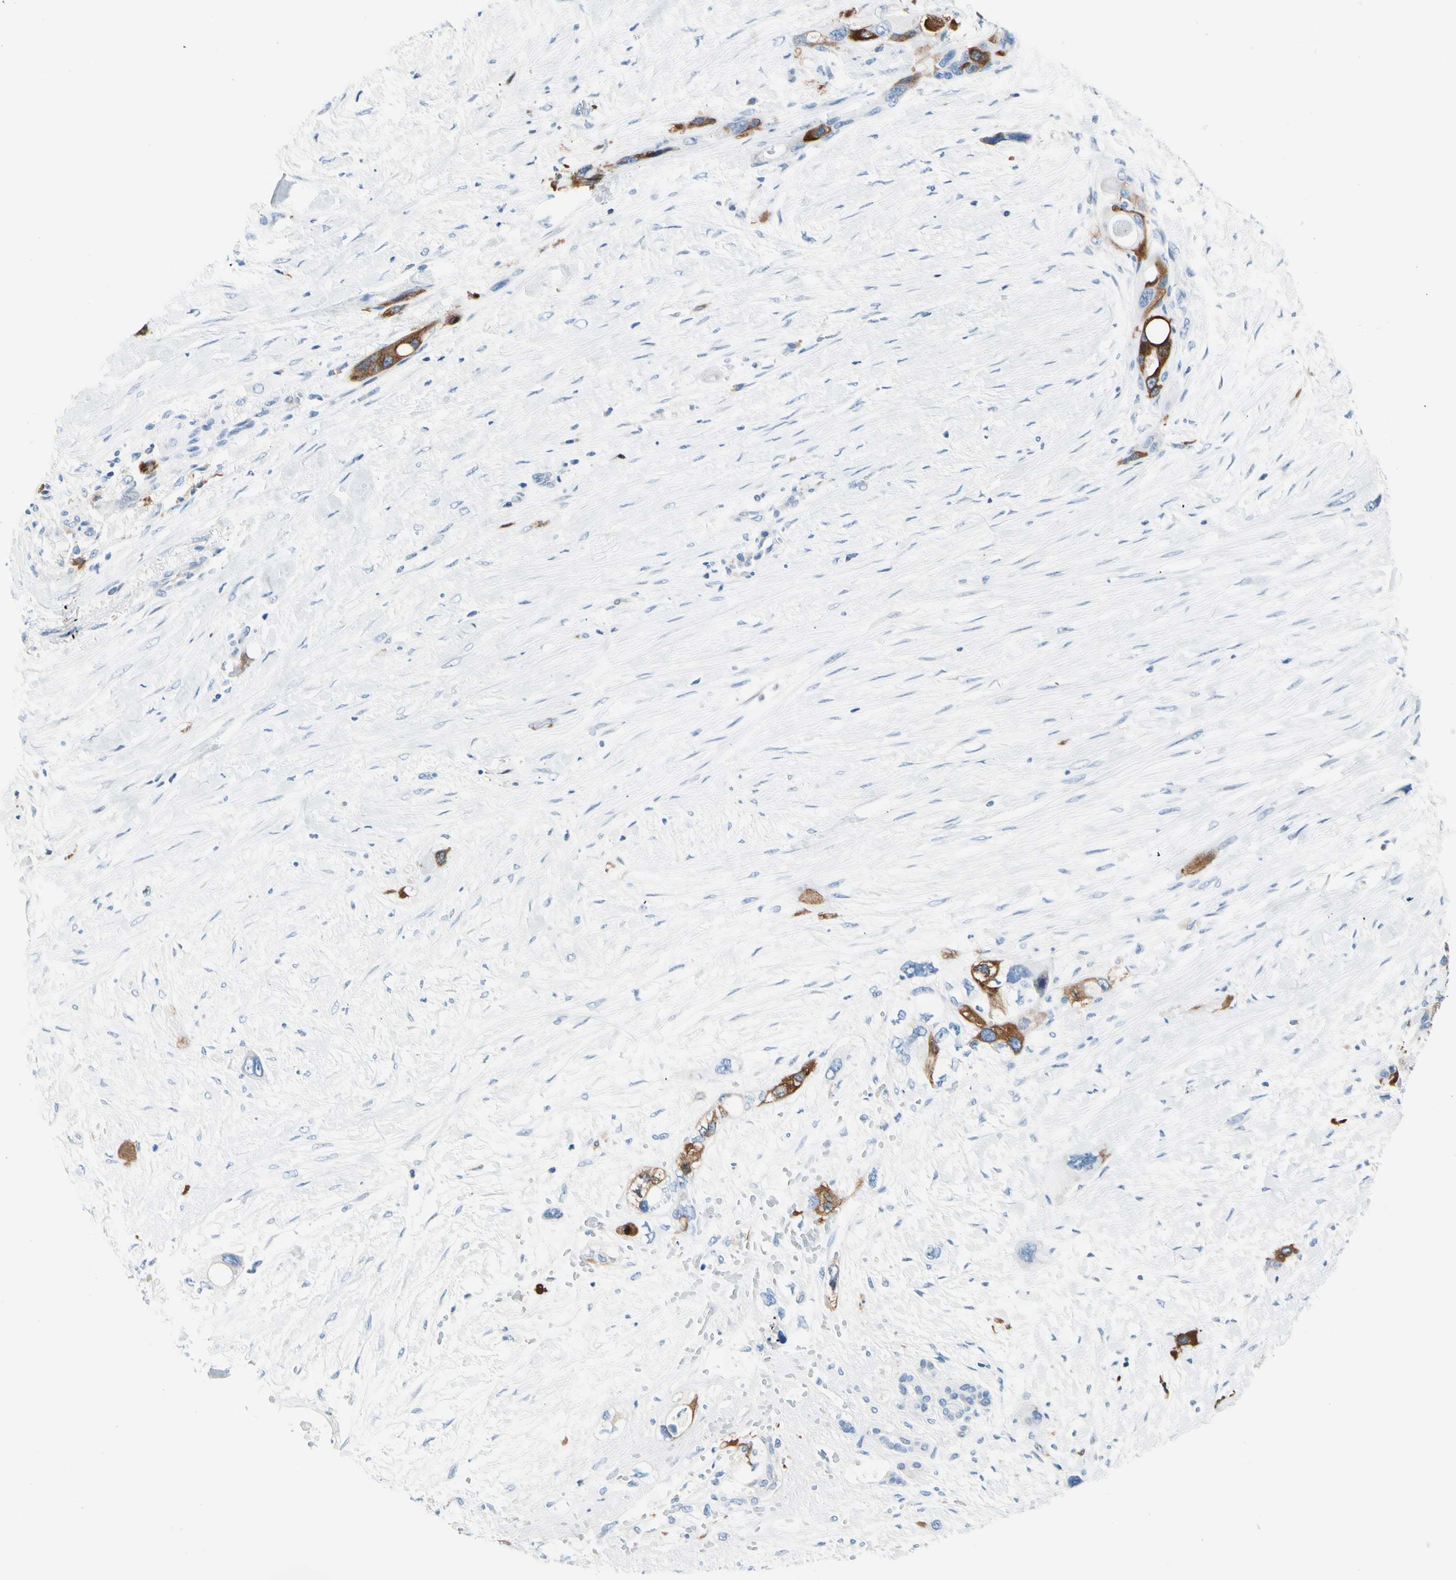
{"staining": {"intensity": "moderate", "quantity": "25%-75%", "location": "cytoplasmic/membranous"}, "tissue": "pancreatic cancer", "cell_type": "Tumor cells", "image_type": "cancer", "snomed": [{"axis": "morphology", "description": "Adenocarcinoma, NOS"}, {"axis": "topography", "description": "Pancreas"}], "caption": "A medium amount of moderate cytoplasmic/membranous positivity is seen in approximately 25%-75% of tumor cells in adenocarcinoma (pancreatic) tissue.", "gene": "TACC3", "patient": {"sex": "male", "age": 46}}